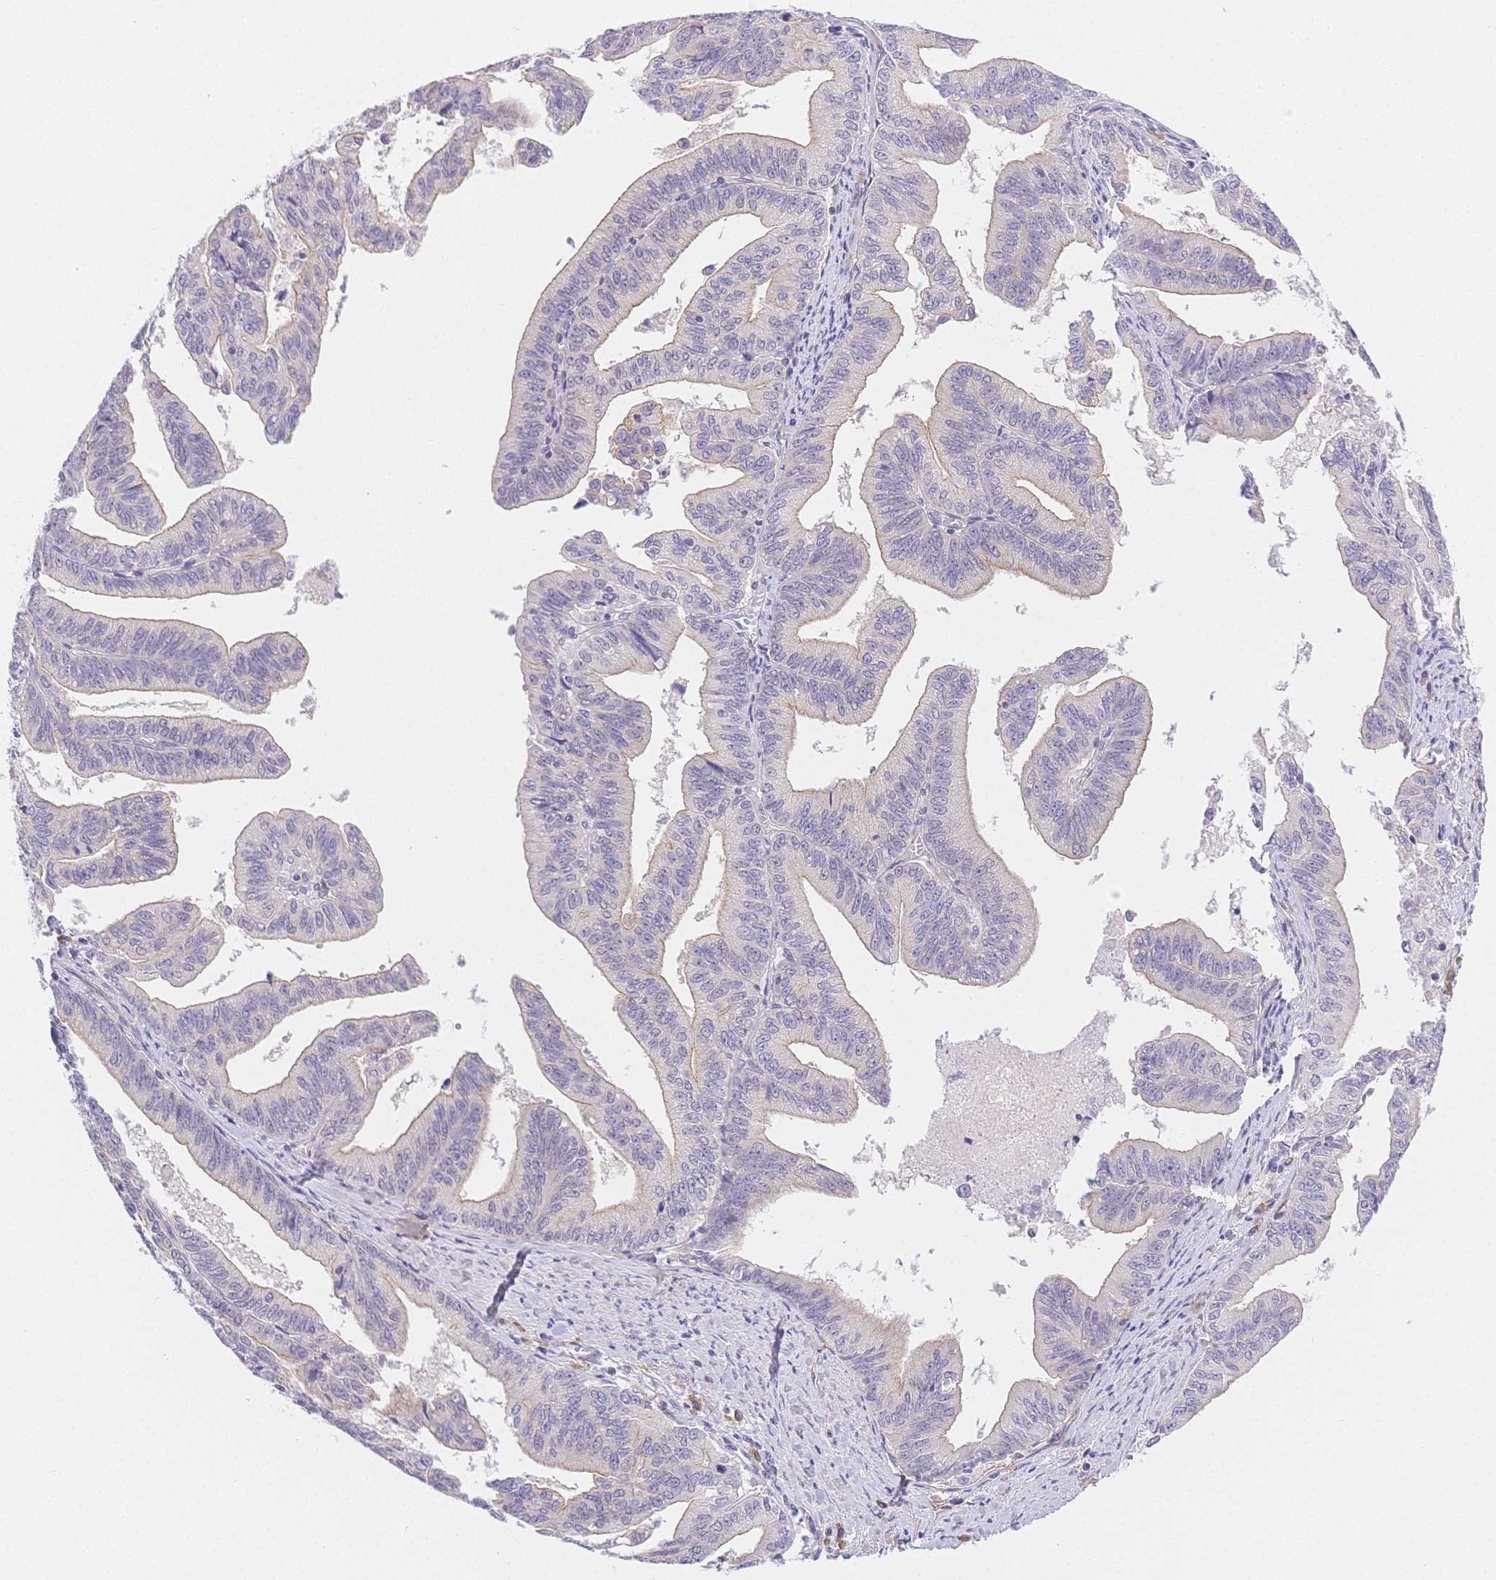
{"staining": {"intensity": "negative", "quantity": "none", "location": "none"}, "tissue": "endometrial cancer", "cell_type": "Tumor cells", "image_type": "cancer", "snomed": [{"axis": "morphology", "description": "Adenocarcinoma, NOS"}, {"axis": "topography", "description": "Endometrium"}], "caption": "The photomicrograph reveals no significant expression in tumor cells of endometrial cancer. (DAB (3,3'-diaminobenzidine) immunohistochemistry visualized using brightfield microscopy, high magnification).", "gene": "CSN1S1", "patient": {"sex": "female", "age": 65}}